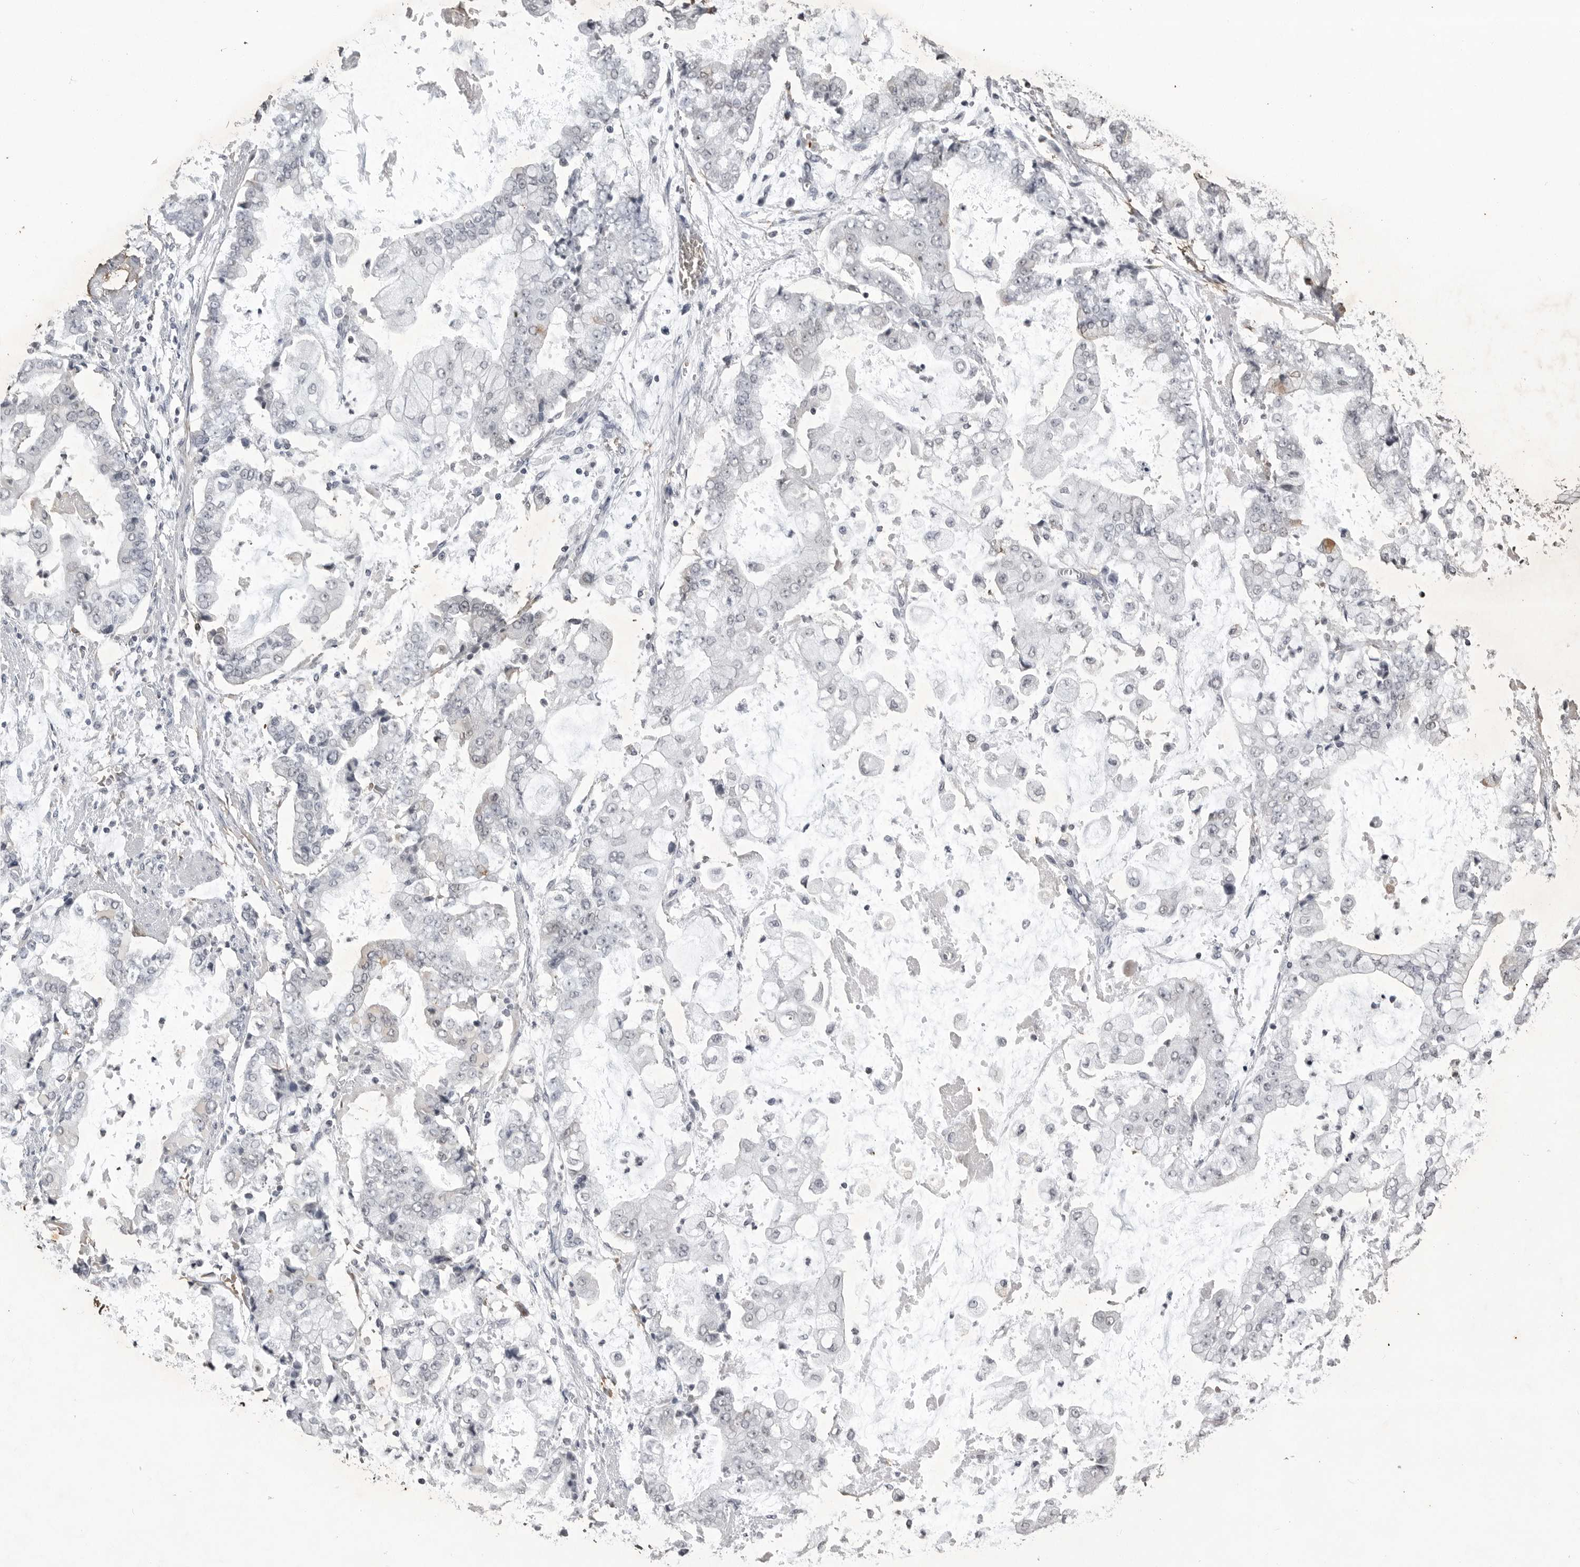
{"staining": {"intensity": "moderate", "quantity": "<25%", "location": "cytoplasmic/membranous"}, "tissue": "stomach cancer", "cell_type": "Tumor cells", "image_type": "cancer", "snomed": [{"axis": "morphology", "description": "Adenocarcinoma, NOS"}, {"axis": "topography", "description": "Stomach"}], "caption": "Stomach adenocarcinoma stained with DAB (3,3'-diaminobenzidine) immunohistochemistry shows low levels of moderate cytoplasmic/membranous positivity in about <25% of tumor cells.", "gene": "RRM1", "patient": {"sex": "male", "age": 76}}